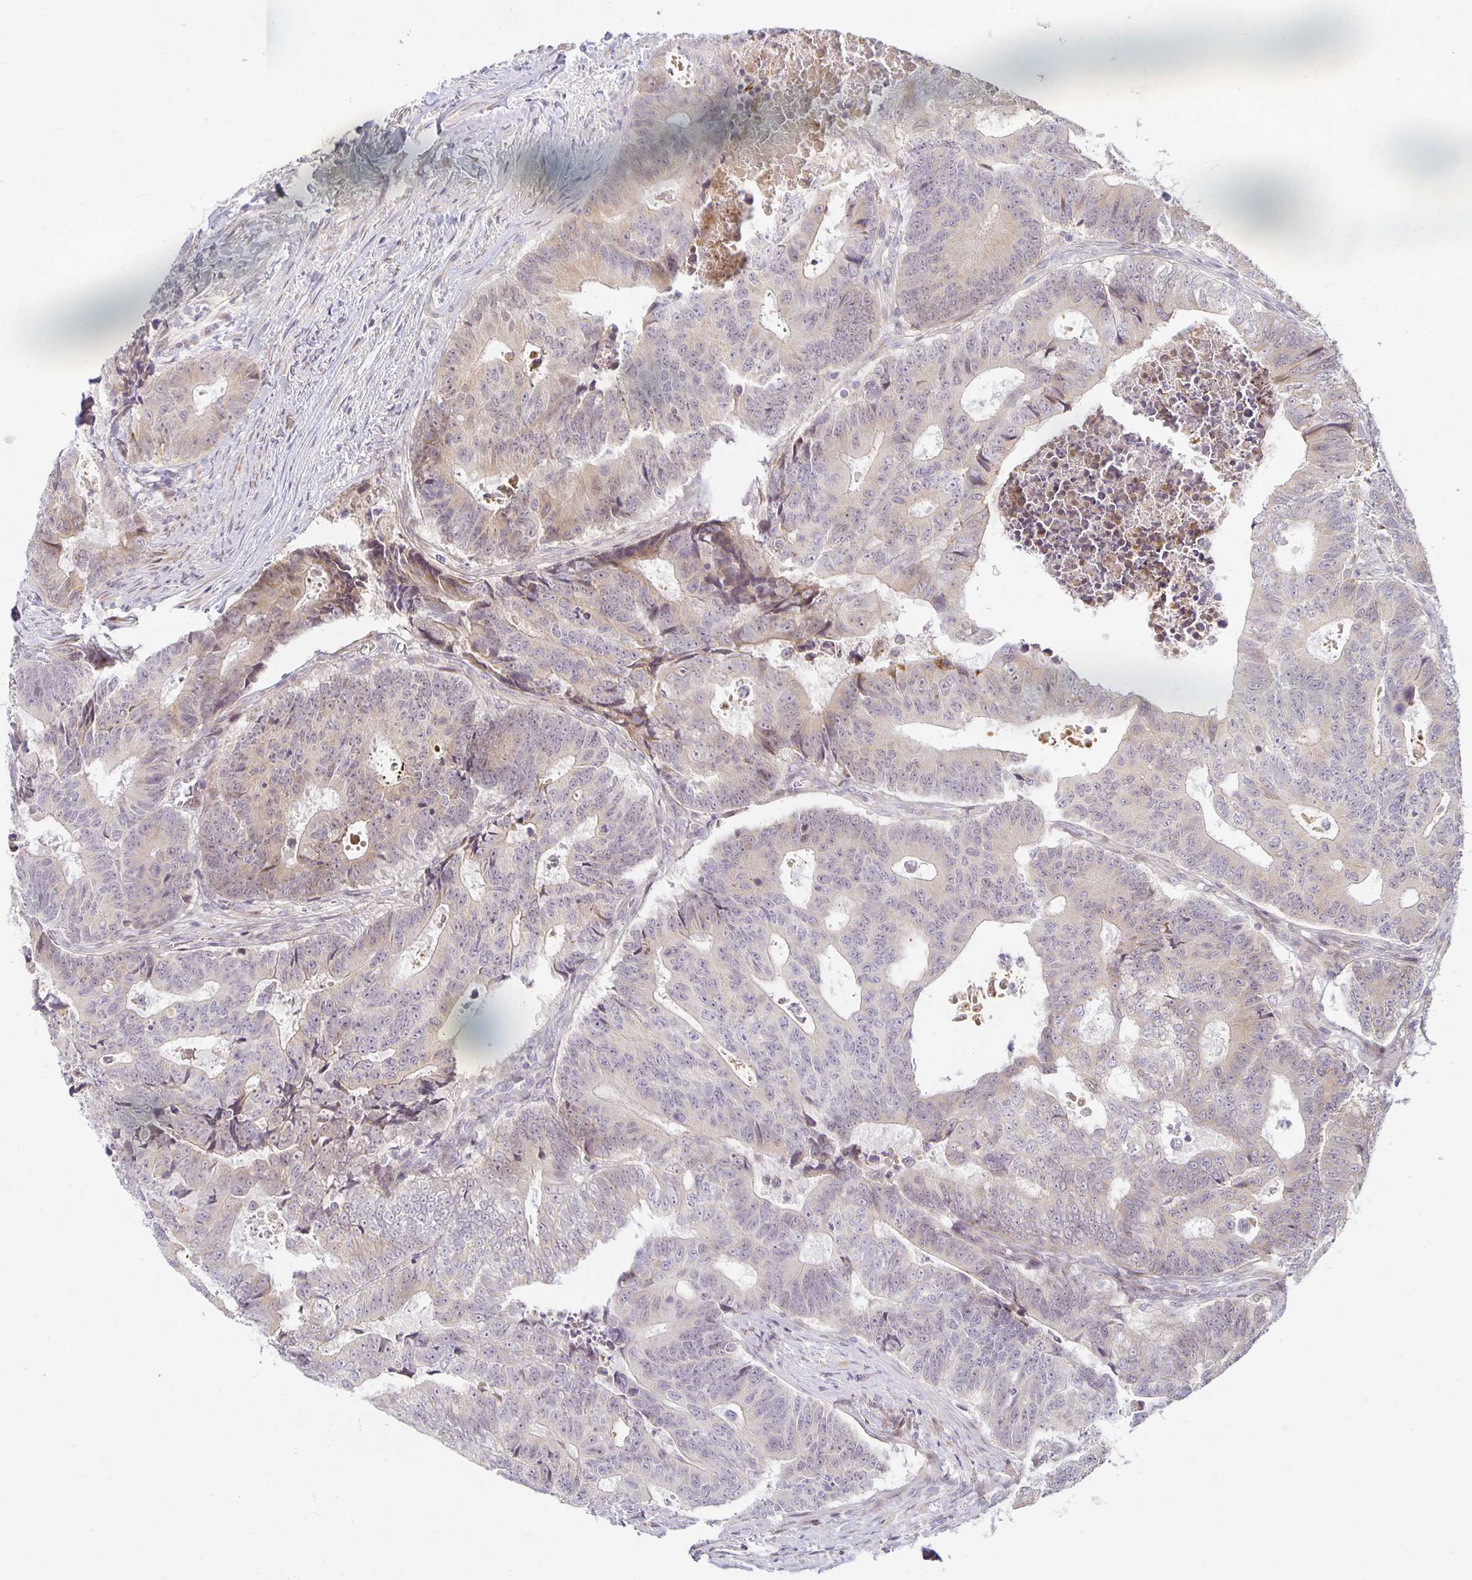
{"staining": {"intensity": "weak", "quantity": "<25%", "location": "cytoplasmic/membranous"}, "tissue": "colorectal cancer", "cell_type": "Tumor cells", "image_type": "cancer", "snomed": [{"axis": "morphology", "description": "Adenocarcinoma, NOS"}, {"axis": "topography", "description": "Colon"}], "caption": "Tumor cells show no significant expression in colorectal adenocarcinoma. Brightfield microscopy of immunohistochemistry stained with DAB (3,3'-diaminobenzidine) (brown) and hematoxylin (blue), captured at high magnification.", "gene": "EHF", "patient": {"sex": "female", "age": 48}}